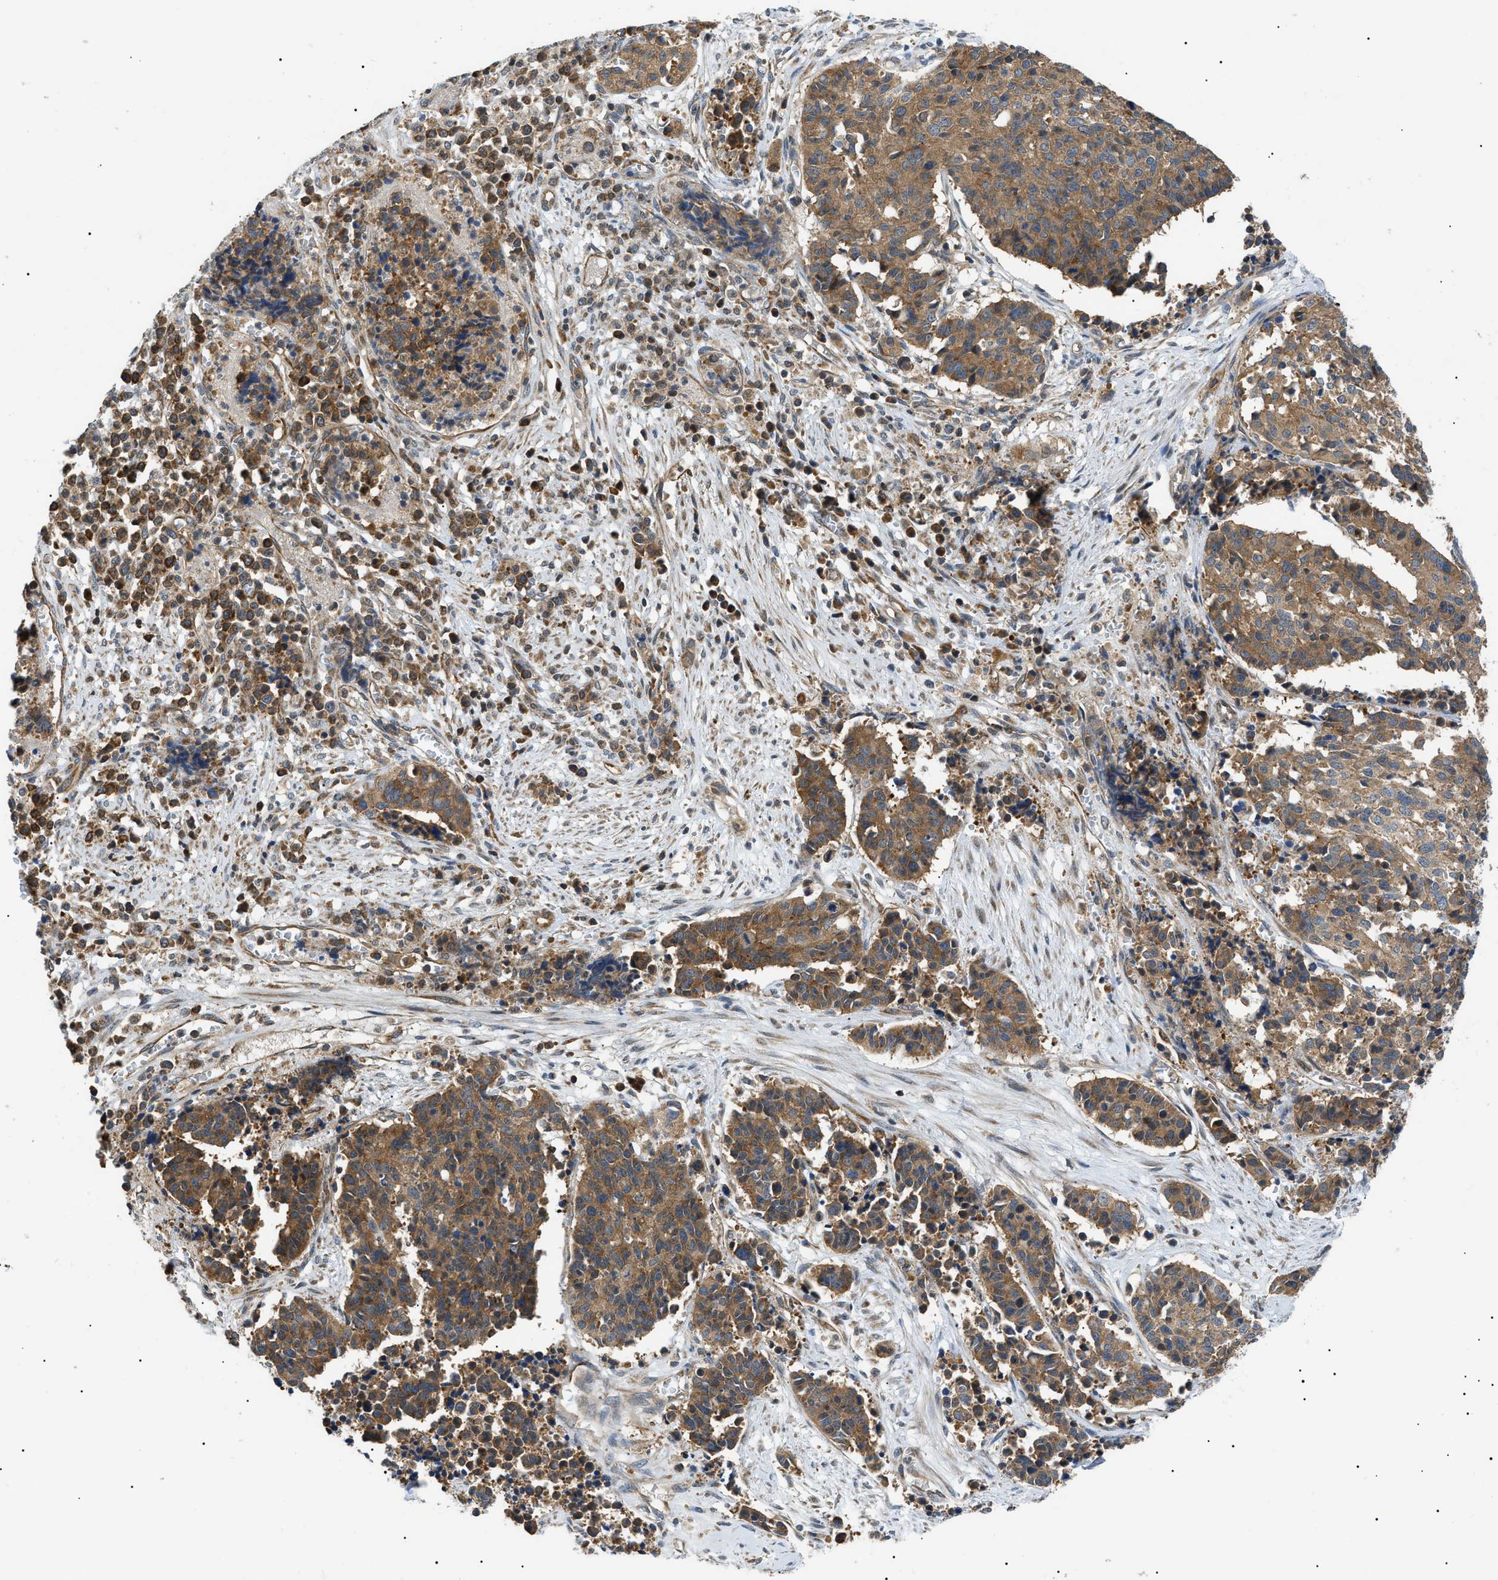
{"staining": {"intensity": "moderate", "quantity": ">75%", "location": "cytoplasmic/membranous"}, "tissue": "cervical cancer", "cell_type": "Tumor cells", "image_type": "cancer", "snomed": [{"axis": "morphology", "description": "Squamous cell carcinoma, NOS"}, {"axis": "topography", "description": "Cervix"}], "caption": "Brown immunohistochemical staining in human squamous cell carcinoma (cervical) displays moderate cytoplasmic/membranous positivity in about >75% of tumor cells.", "gene": "SRPK1", "patient": {"sex": "female", "age": 35}}